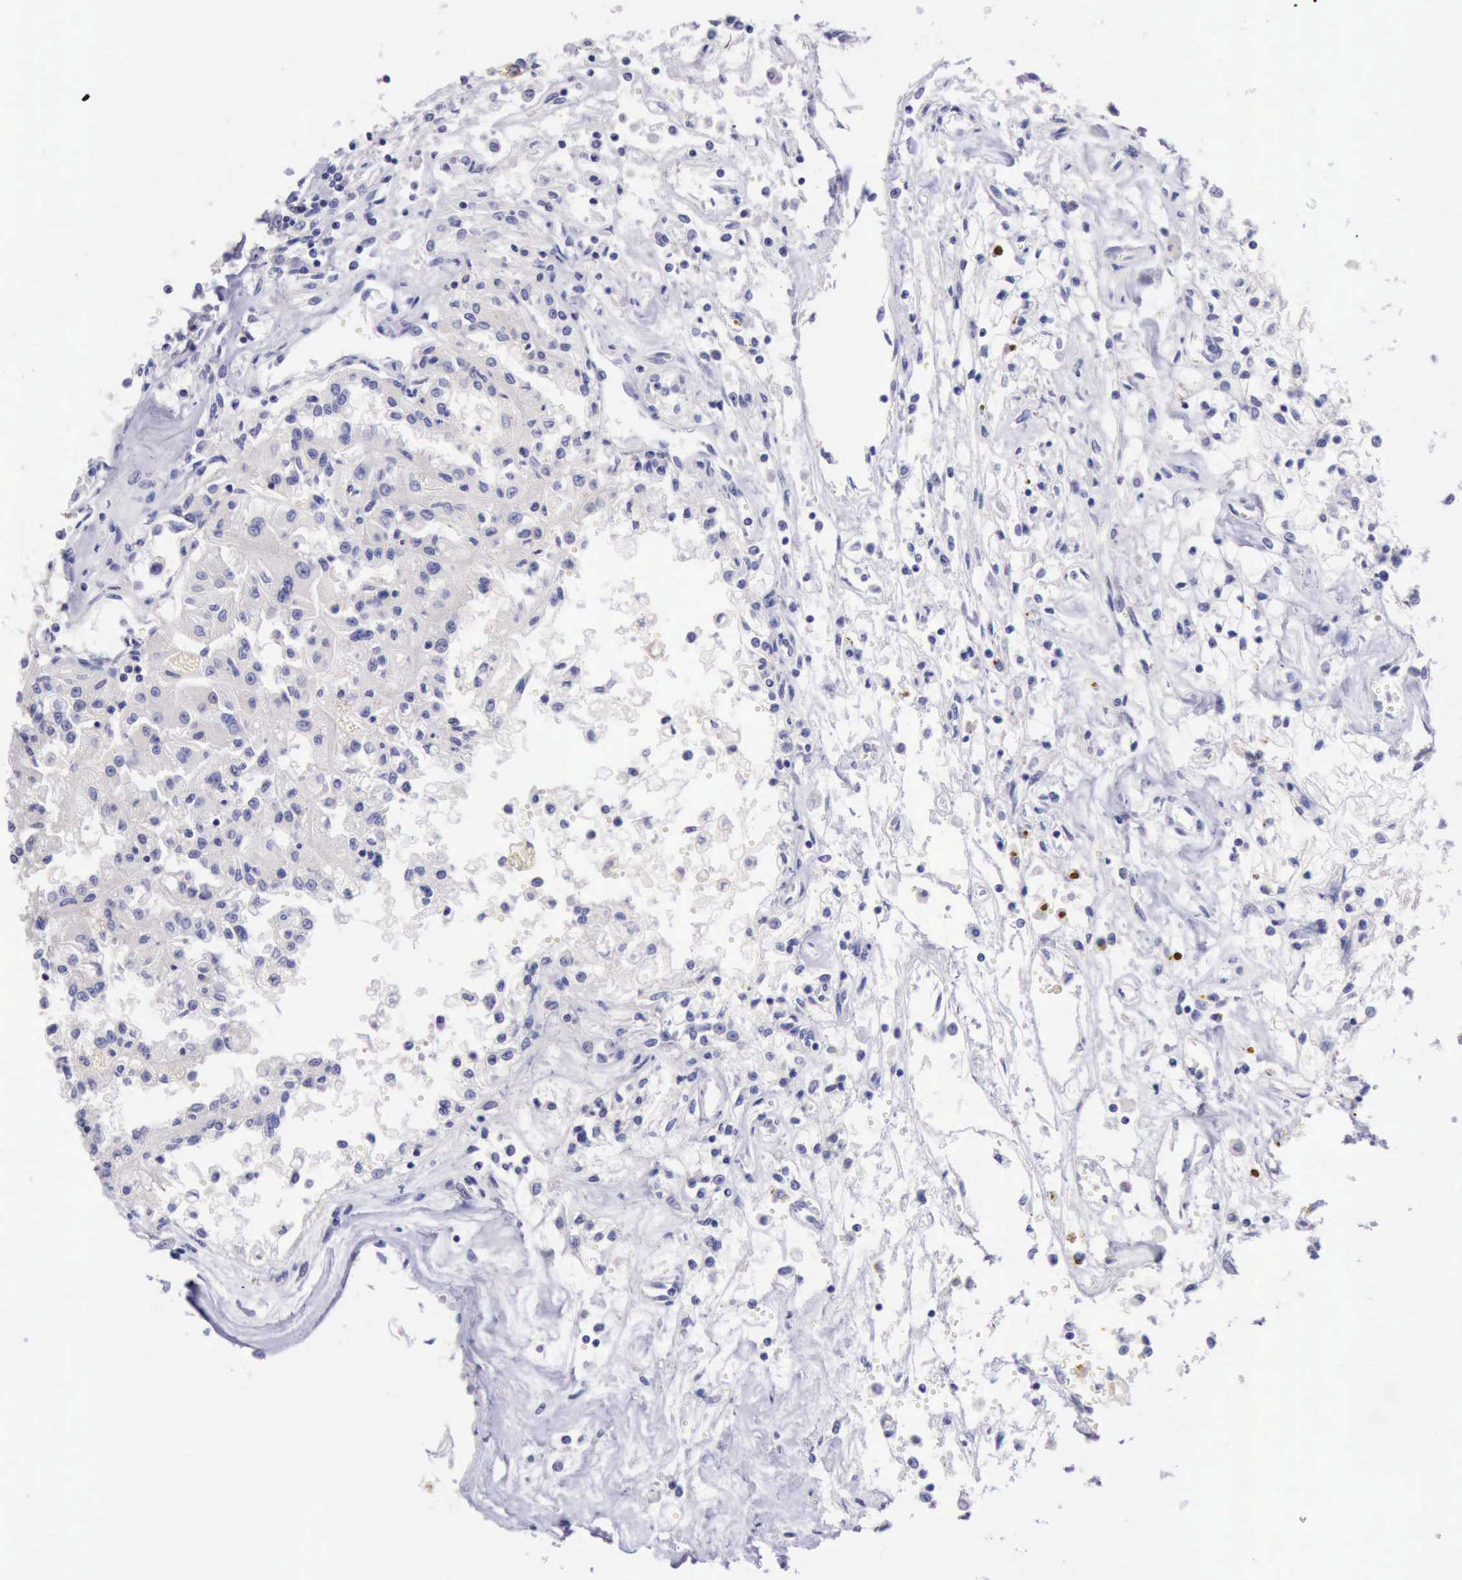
{"staining": {"intensity": "negative", "quantity": "none", "location": "none"}, "tissue": "renal cancer", "cell_type": "Tumor cells", "image_type": "cancer", "snomed": [{"axis": "morphology", "description": "Adenocarcinoma, NOS"}, {"axis": "topography", "description": "Kidney"}], "caption": "DAB (3,3'-diaminobenzidine) immunohistochemical staining of human adenocarcinoma (renal) exhibits no significant expression in tumor cells.", "gene": "LRFN5", "patient": {"sex": "male", "age": 78}}